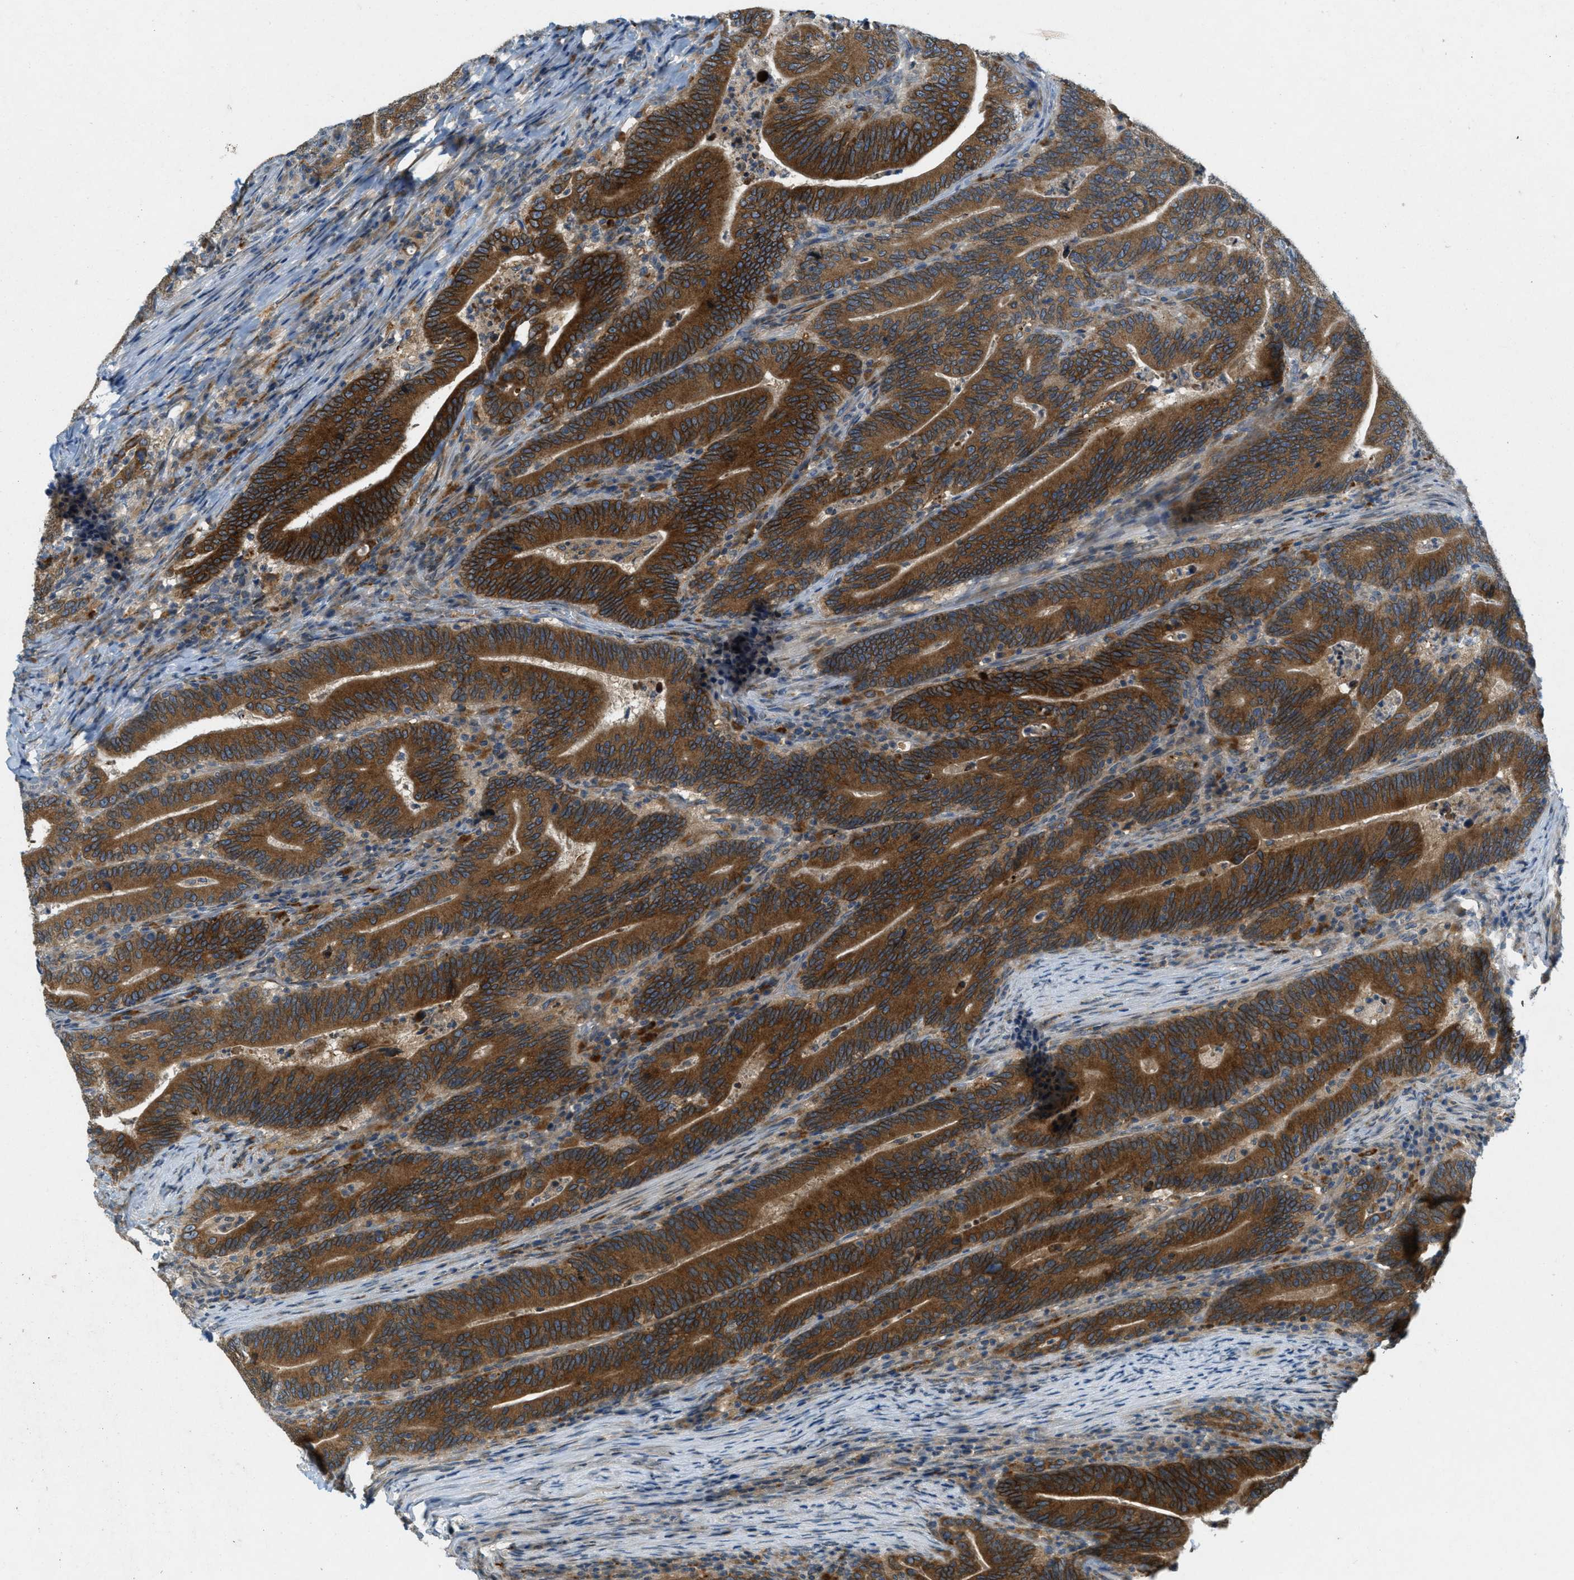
{"staining": {"intensity": "strong", "quantity": ">75%", "location": "cytoplasmic/membranous"}, "tissue": "colorectal cancer", "cell_type": "Tumor cells", "image_type": "cancer", "snomed": [{"axis": "morphology", "description": "Adenocarcinoma, NOS"}, {"axis": "topography", "description": "Colon"}], "caption": "About >75% of tumor cells in colorectal cancer exhibit strong cytoplasmic/membranous protein expression as visualized by brown immunohistochemical staining.", "gene": "SIGMAR1", "patient": {"sex": "female", "age": 66}}